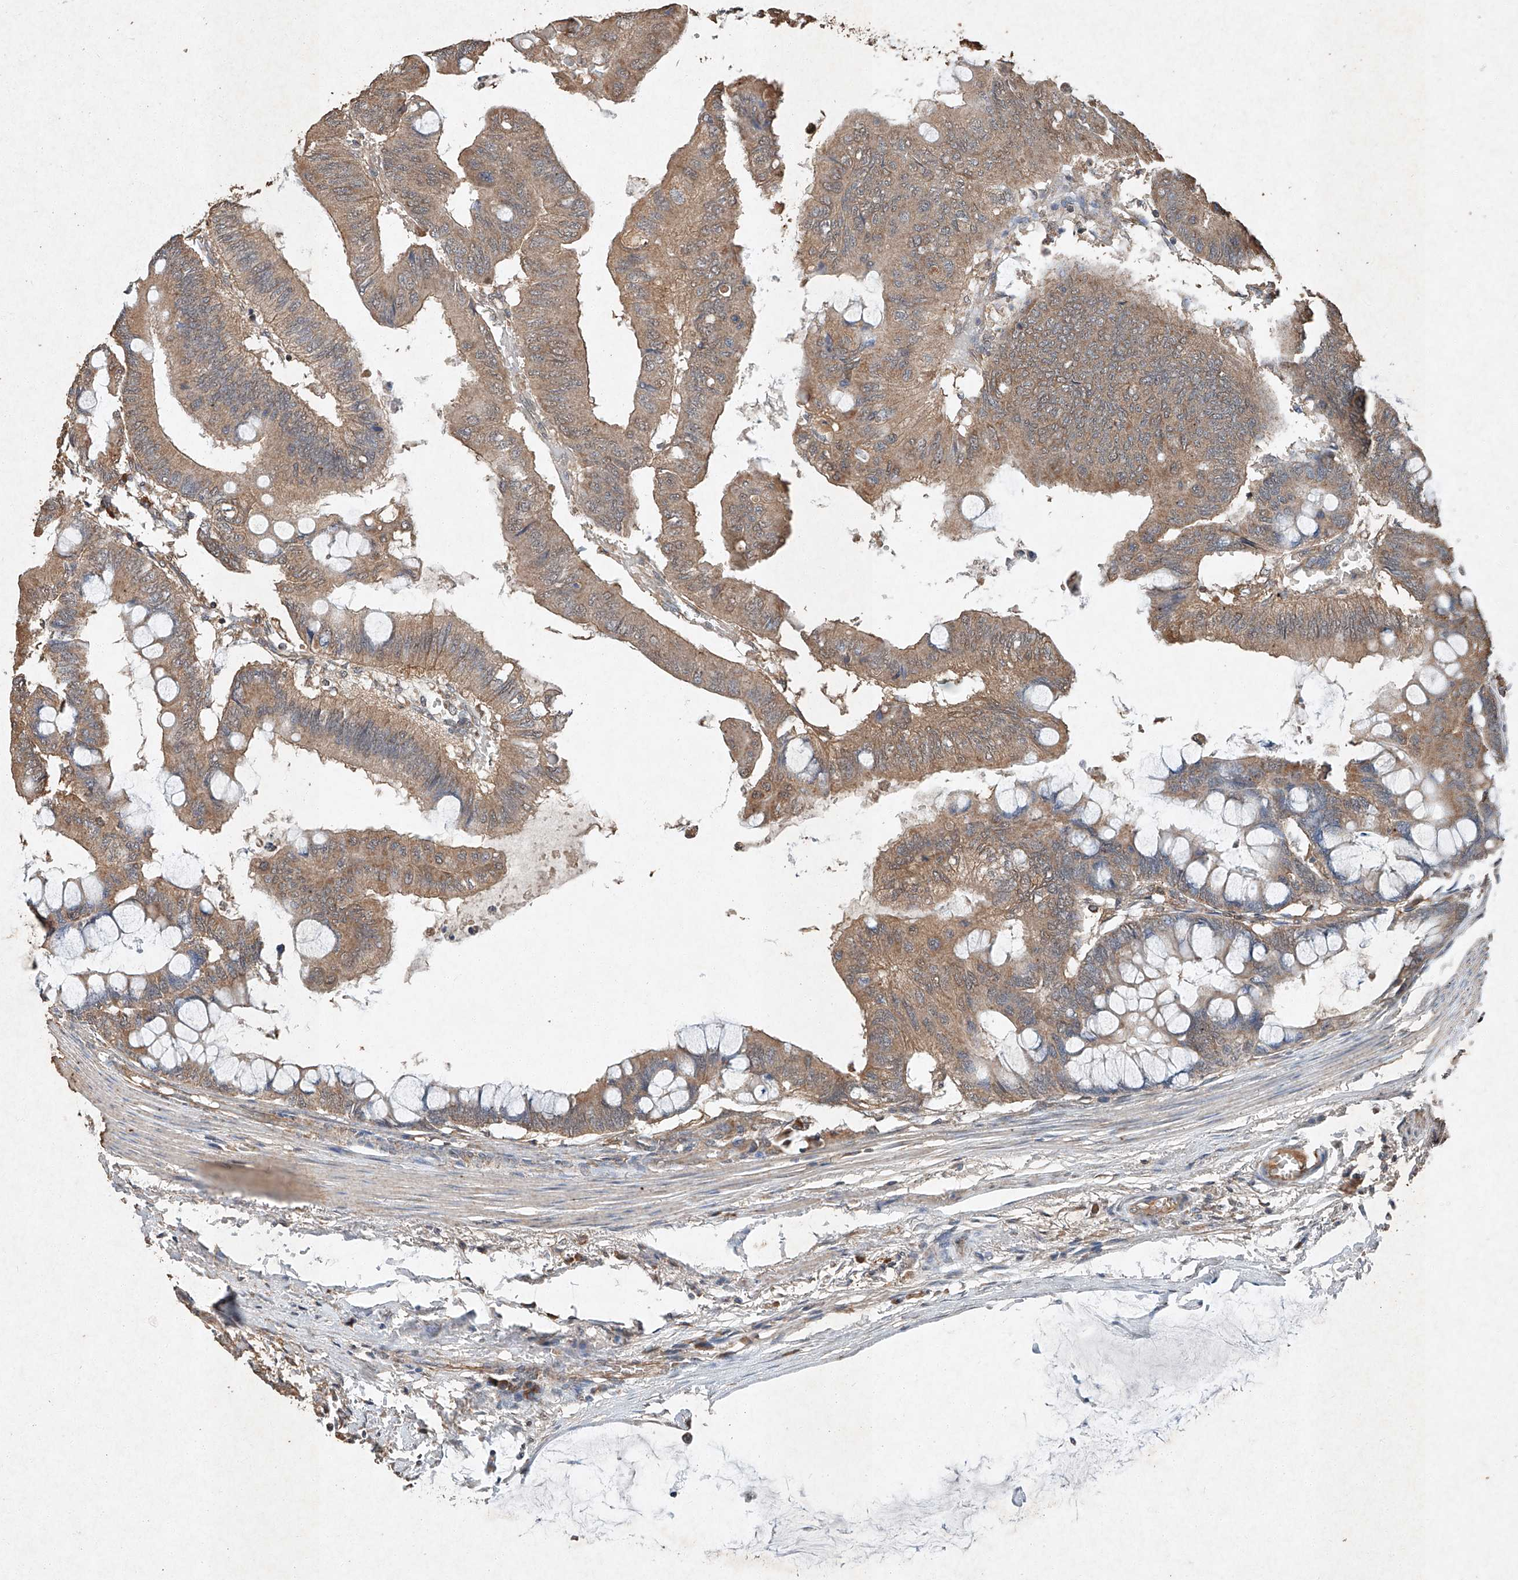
{"staining": {"intensity": "moderate", "quantity": ">75%", "location": "cytoplasmic/membranous"}, "tissue": "colorectal cancer", "cell_type": "Tumor cells", "image_type": "cancer", "snomed": [{"axis": "morphology", "description": "Normal tissue, NOS"}, {"axis": "morphology", "description": "Adenocarcinoma, NOS"}, {"axis": "topography", "description": "Rectum"}, {"axis": "topography", "description": "Peripheral nerve tissue"}], "caption": "There is medium levels of moderate cytoplasmic/membranous staining in tumor cells of colorectal adenocarcinoma, as demonstrated by immunohistochemical staining (brown color).", "gene": "STK3", "patient": {"sex": "male", "age": 92}}